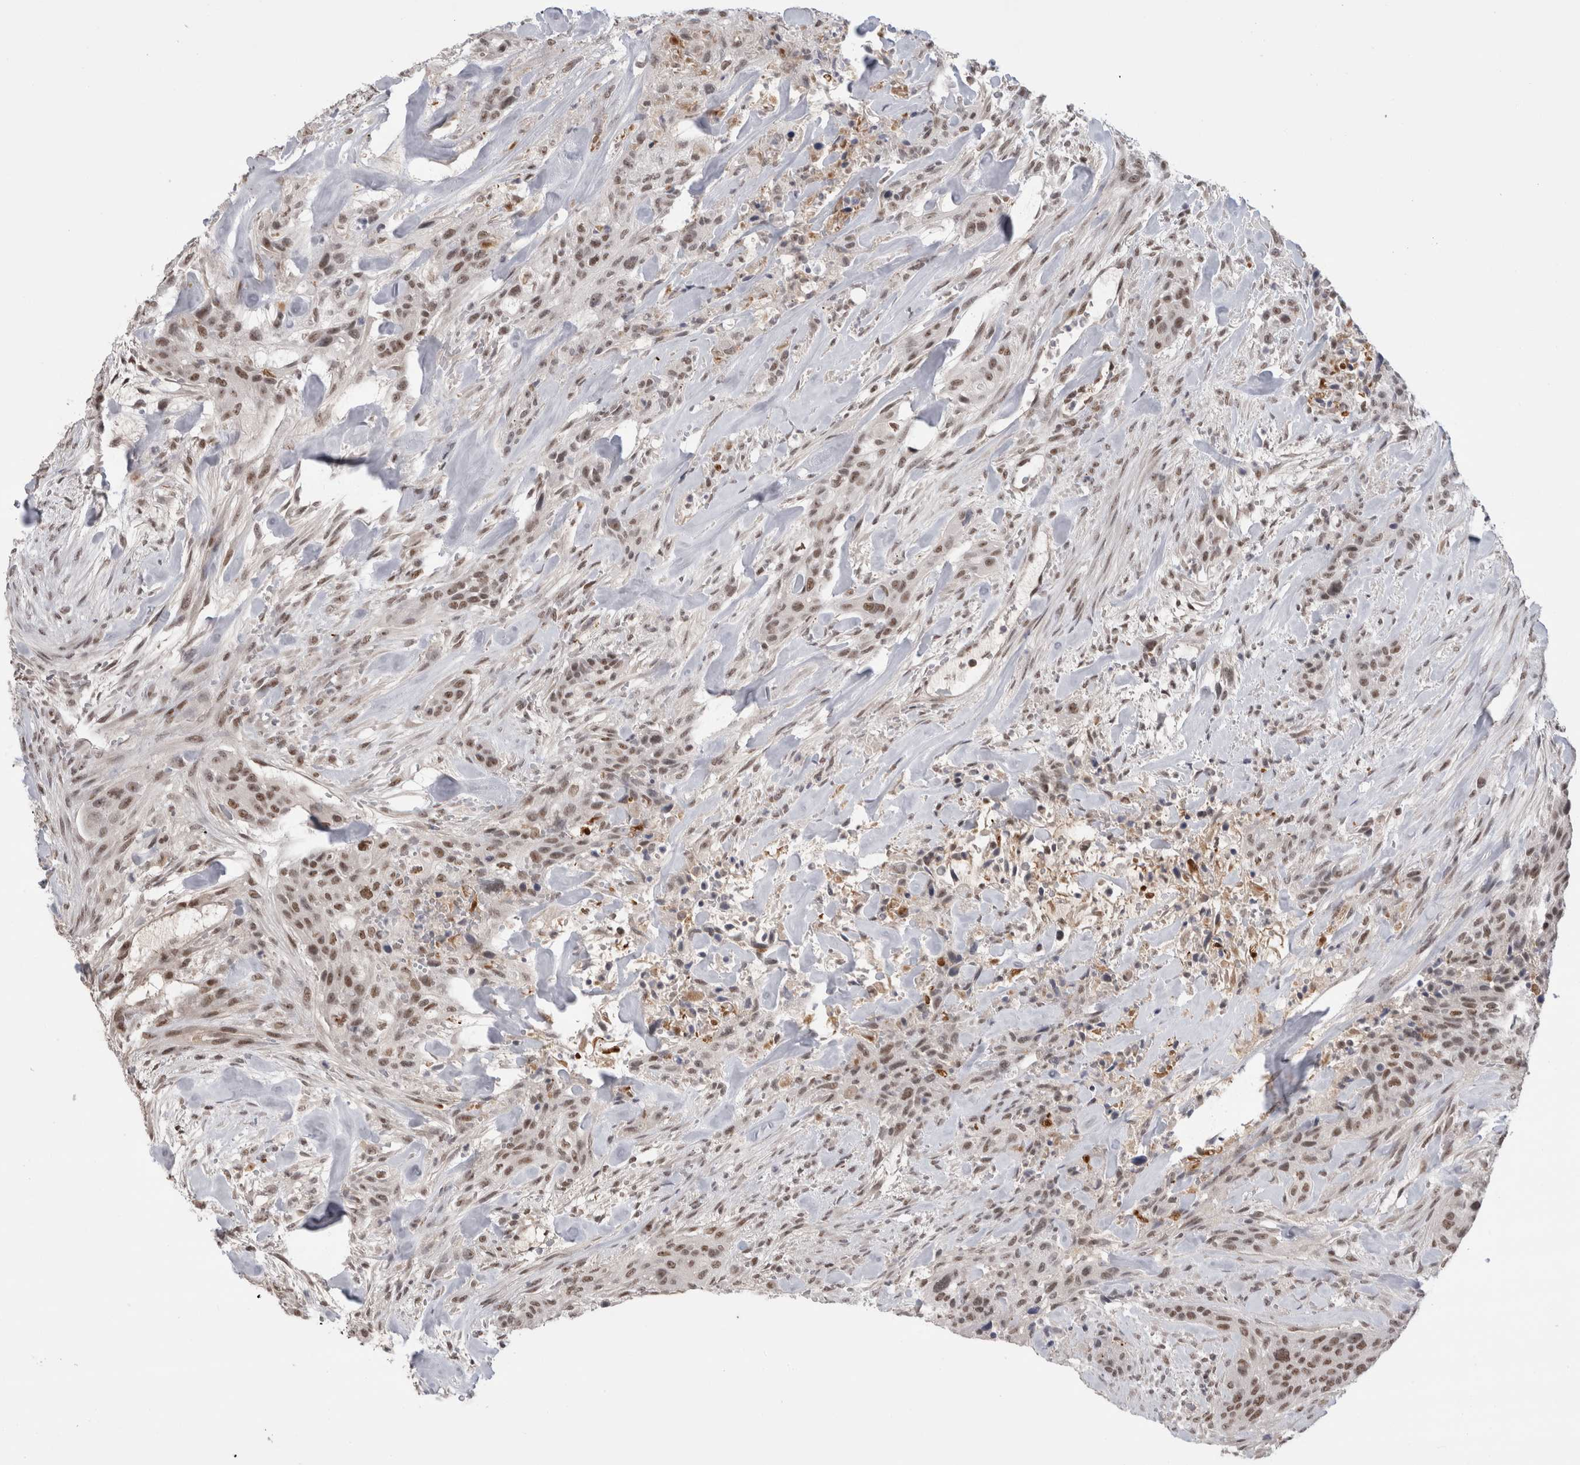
{"staining": {"intensity": "moderate", "quantity": ">75%", "location": "nuclear"}, "tissue": "urothelial cancer", "cell_type": "Tumor cells", "image_type": "cancer", "snomed": [{"axis": "morphology", "description": "Urothelial carcinoma, High grade"}, {"axis": "topography", "description": "Urinary bladder"}], "caption": "DAB immunohistochemical staining of urothelial carcinoma (high-grade) reveals moderate nuclear protein staining in approximately >75% of tumor cells. (DAB = brown stain, brightfield microscopy at high magnification).", "gene": "ZNF24", "patient": {"sex": "male", "age": 35}}